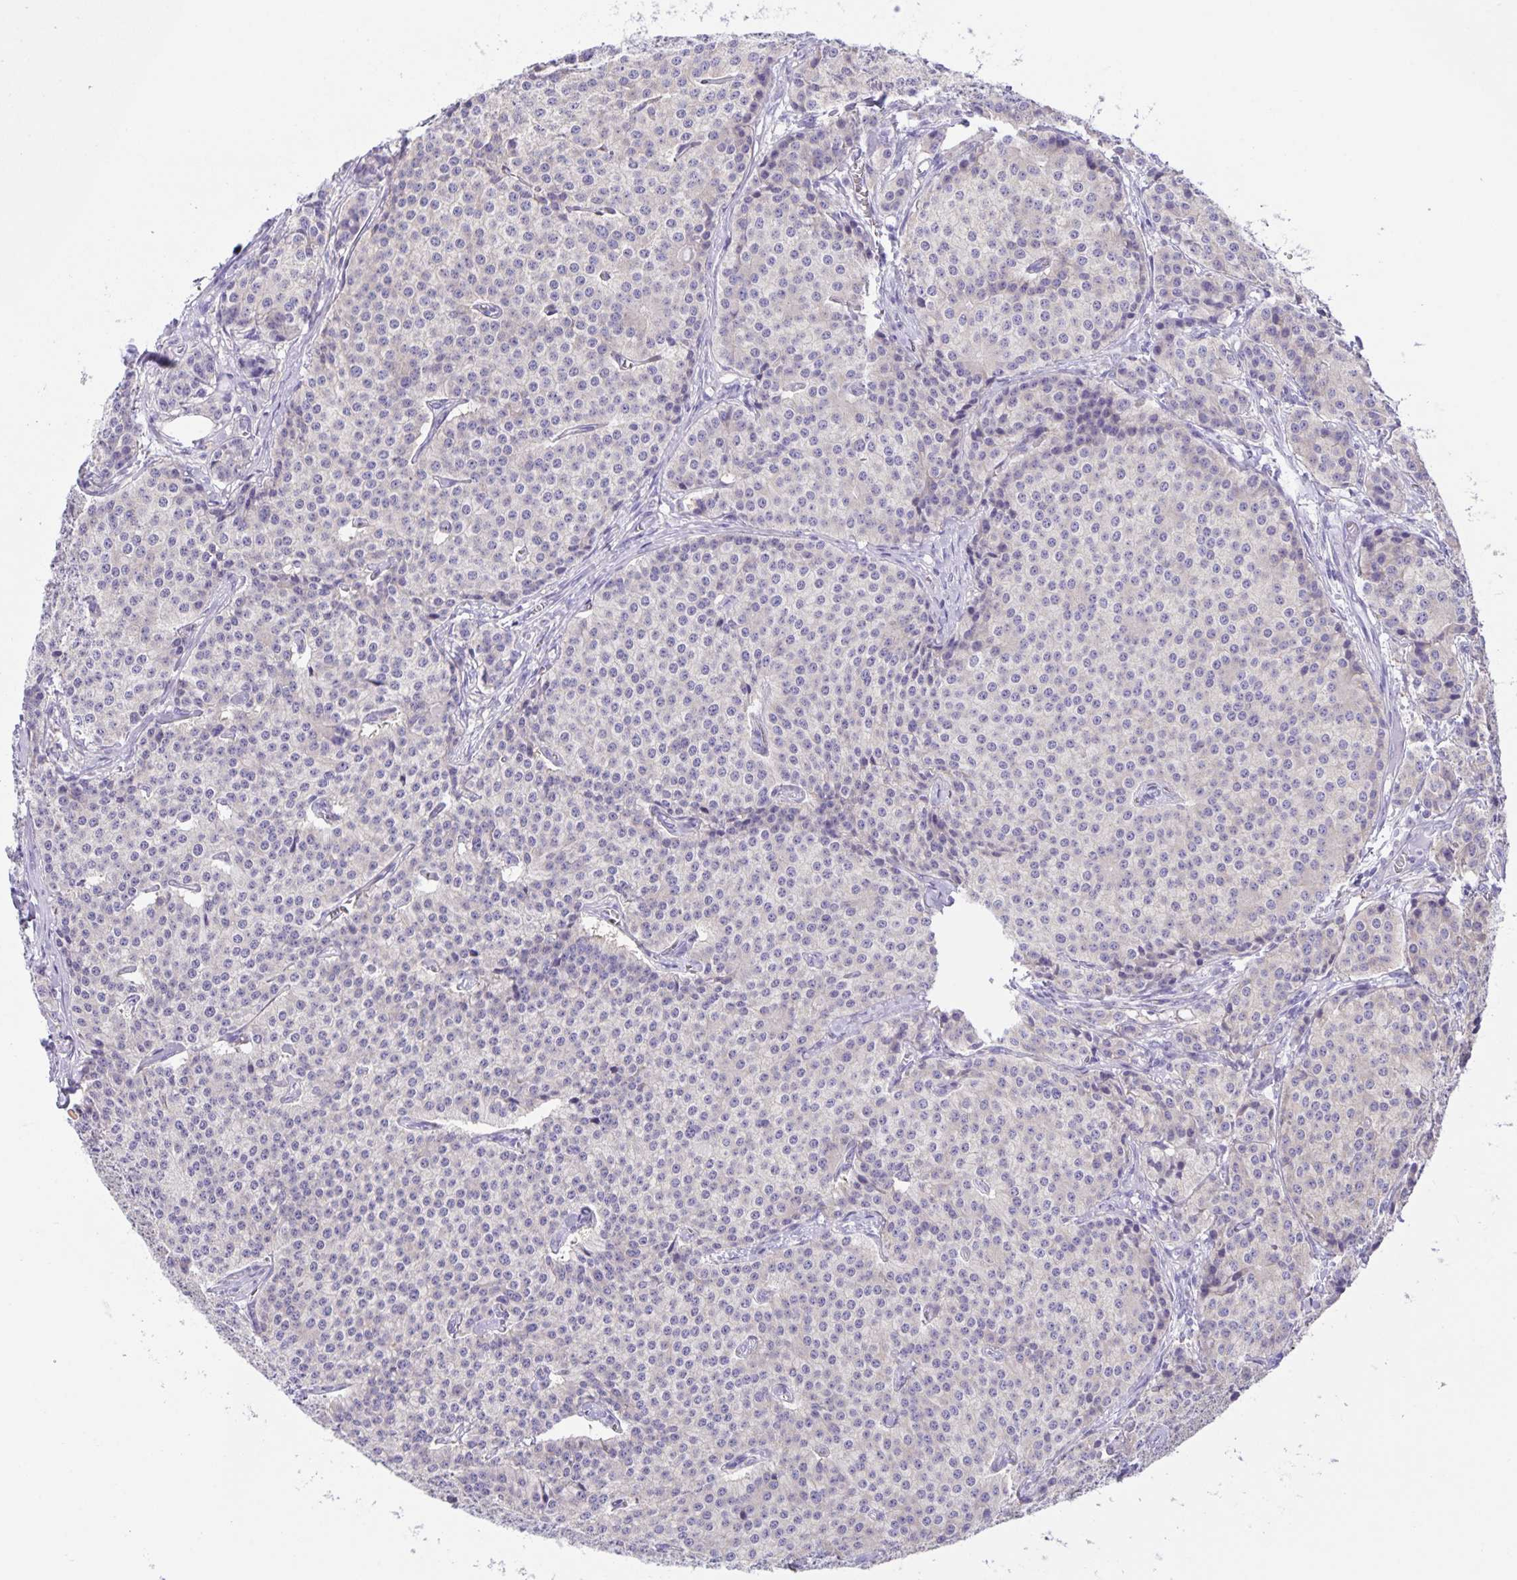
{"staining": {"intensity": "negative", "quantity": "none", "location": "none"}, "tissue": "carcinoid", "cell_type": "Tumor cells", "image_type": "cancer", "snomed": [{"axis": "morphology", "description": "Carcinoid, malignant, NOS"}, {"axis": "topography", "description": "Small intestine"}], "caption": "Protein analysis of carcinoid displays no significant expression in tumor cells.", "gene": "CAPSL", "patient": {"sex": "female", "age": 64}}